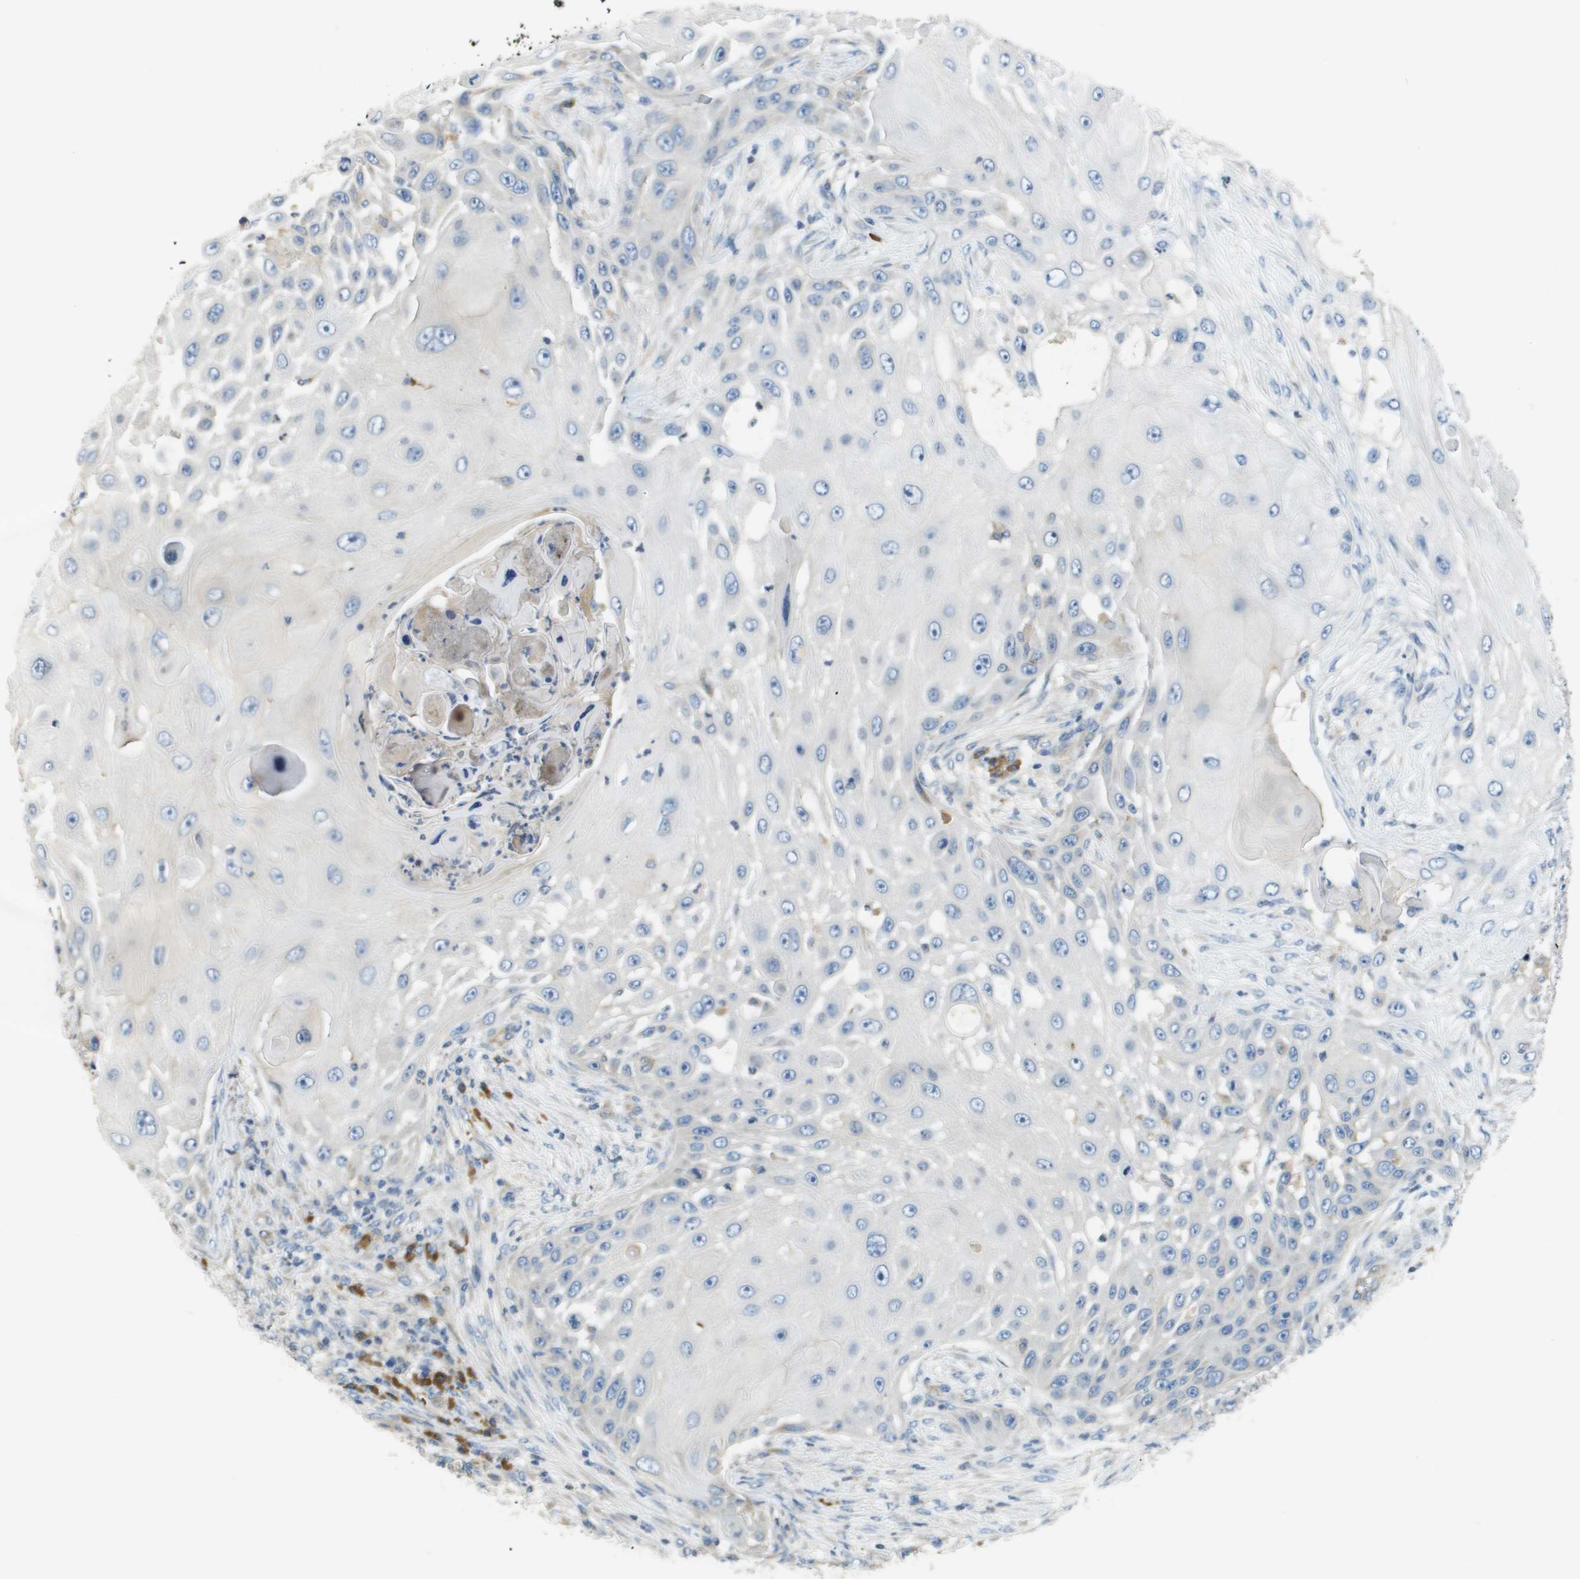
{"staining": {"intensity": "negative", "quantity": "none", "location": "none"}, "tissue": "skin cancer", "cell_type": "Tumor cells", "image_type": "cancer", "snomed": [{"axis": "morphology", "description": "Squamous cell carcinoma, NOS"}, {"axis": "topography", "description": "Skin"}], "caption": "Tumor cells show no significant staining in skin cancer.", "gene": "CASP10", "patient": {"sex": "female", "age": 44}}